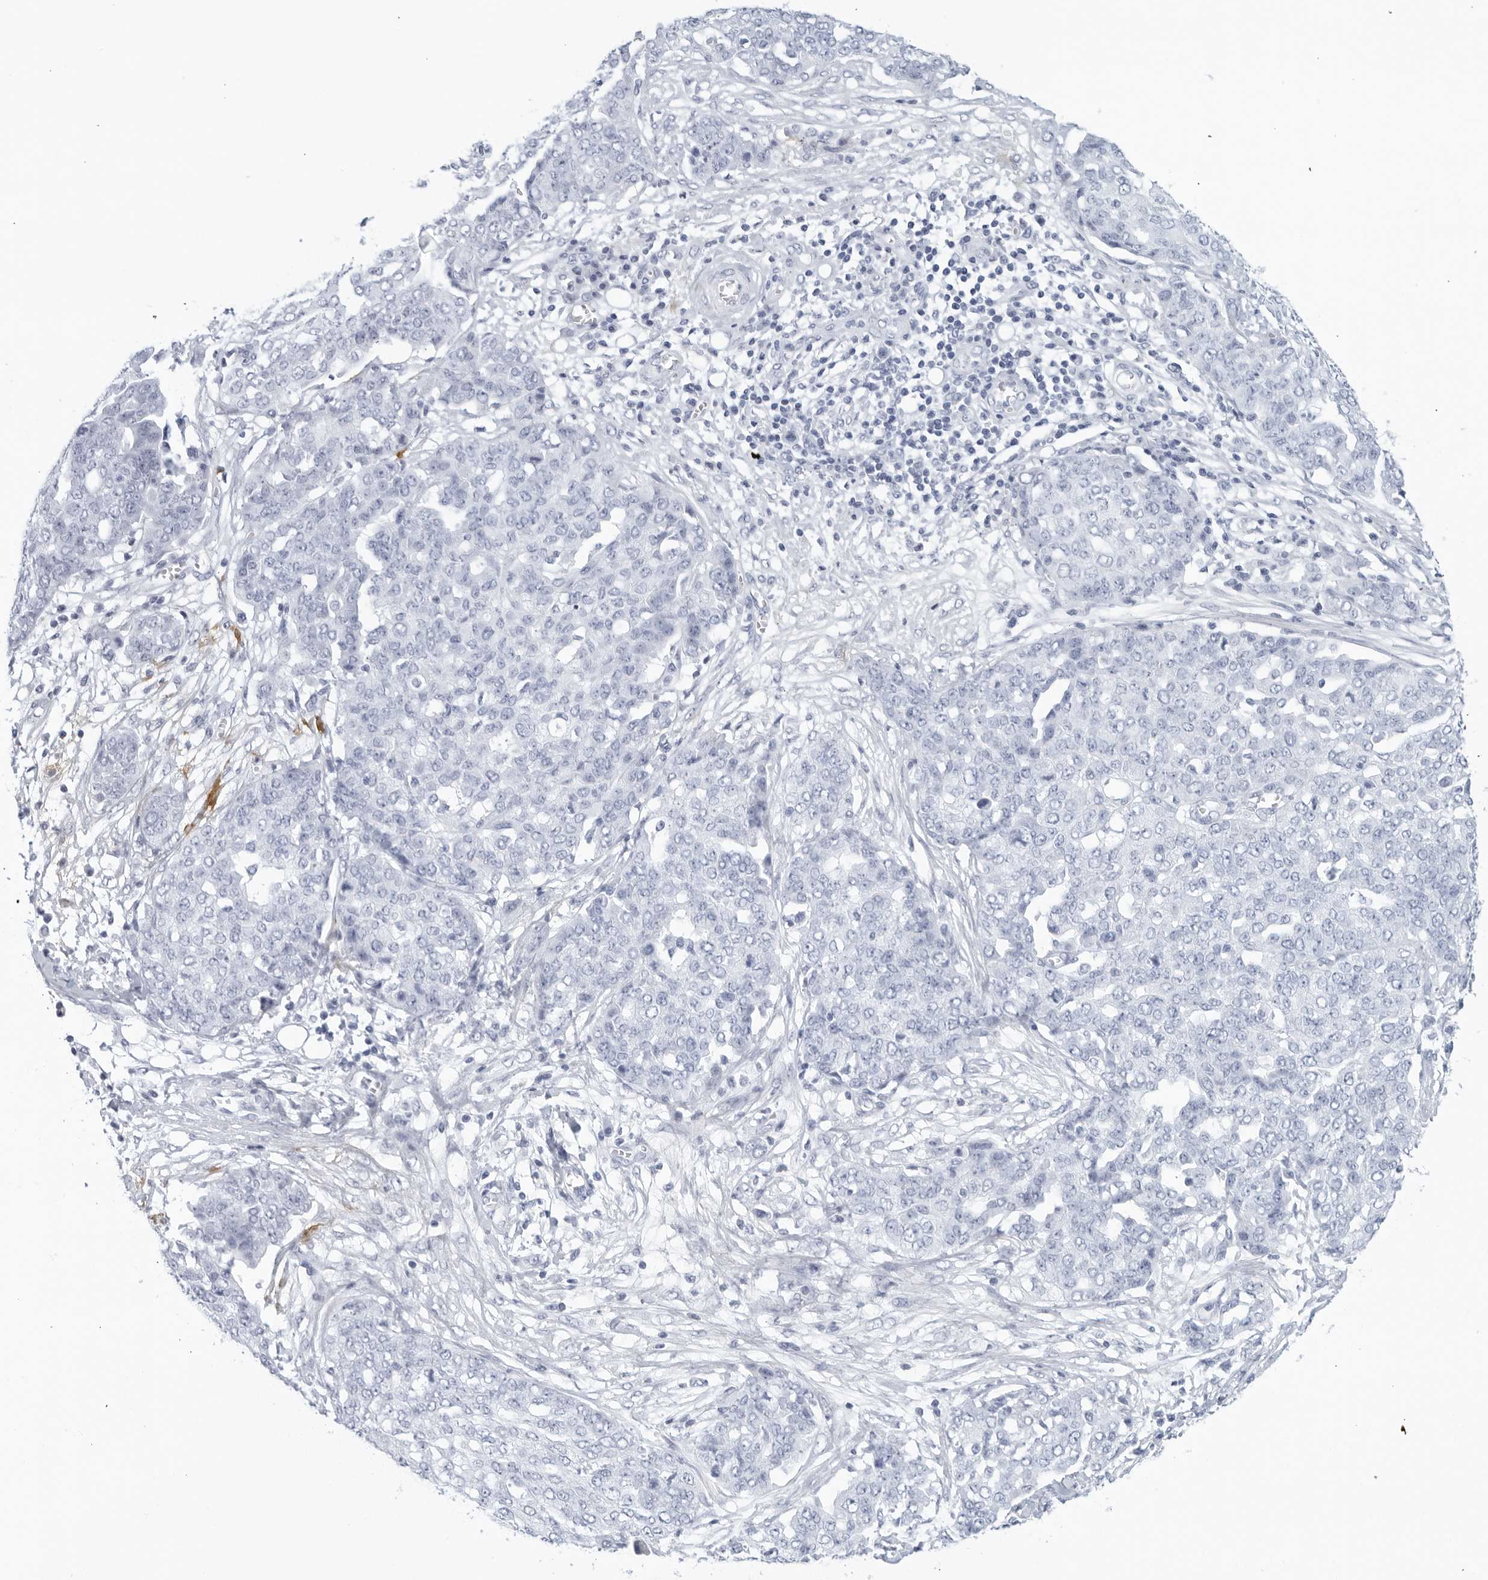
{"staining": {"intensity": "negative", "quantity": "none", "location": "none"}, "tissue": "ovarian cancer", "cell_type": "Tumor cells", "image_type": "cancer", "snomed": [{"axis": "morphology", "description": "Cystadenocarcinoma, serous, NOS"}, {"axis": "topography", "description": "Soft tissue"}, {"axis": "topography", "description": "Ovary"}], "caption": "DAB (3,3'-diaminobenzidine) immunohistochemical staining of ovarian cancer (serous cystadenocarcinoma) reveals no significant staining in tumor cells.", "gene": "FGG", "patient": {"sex": "female", "age": 57}}